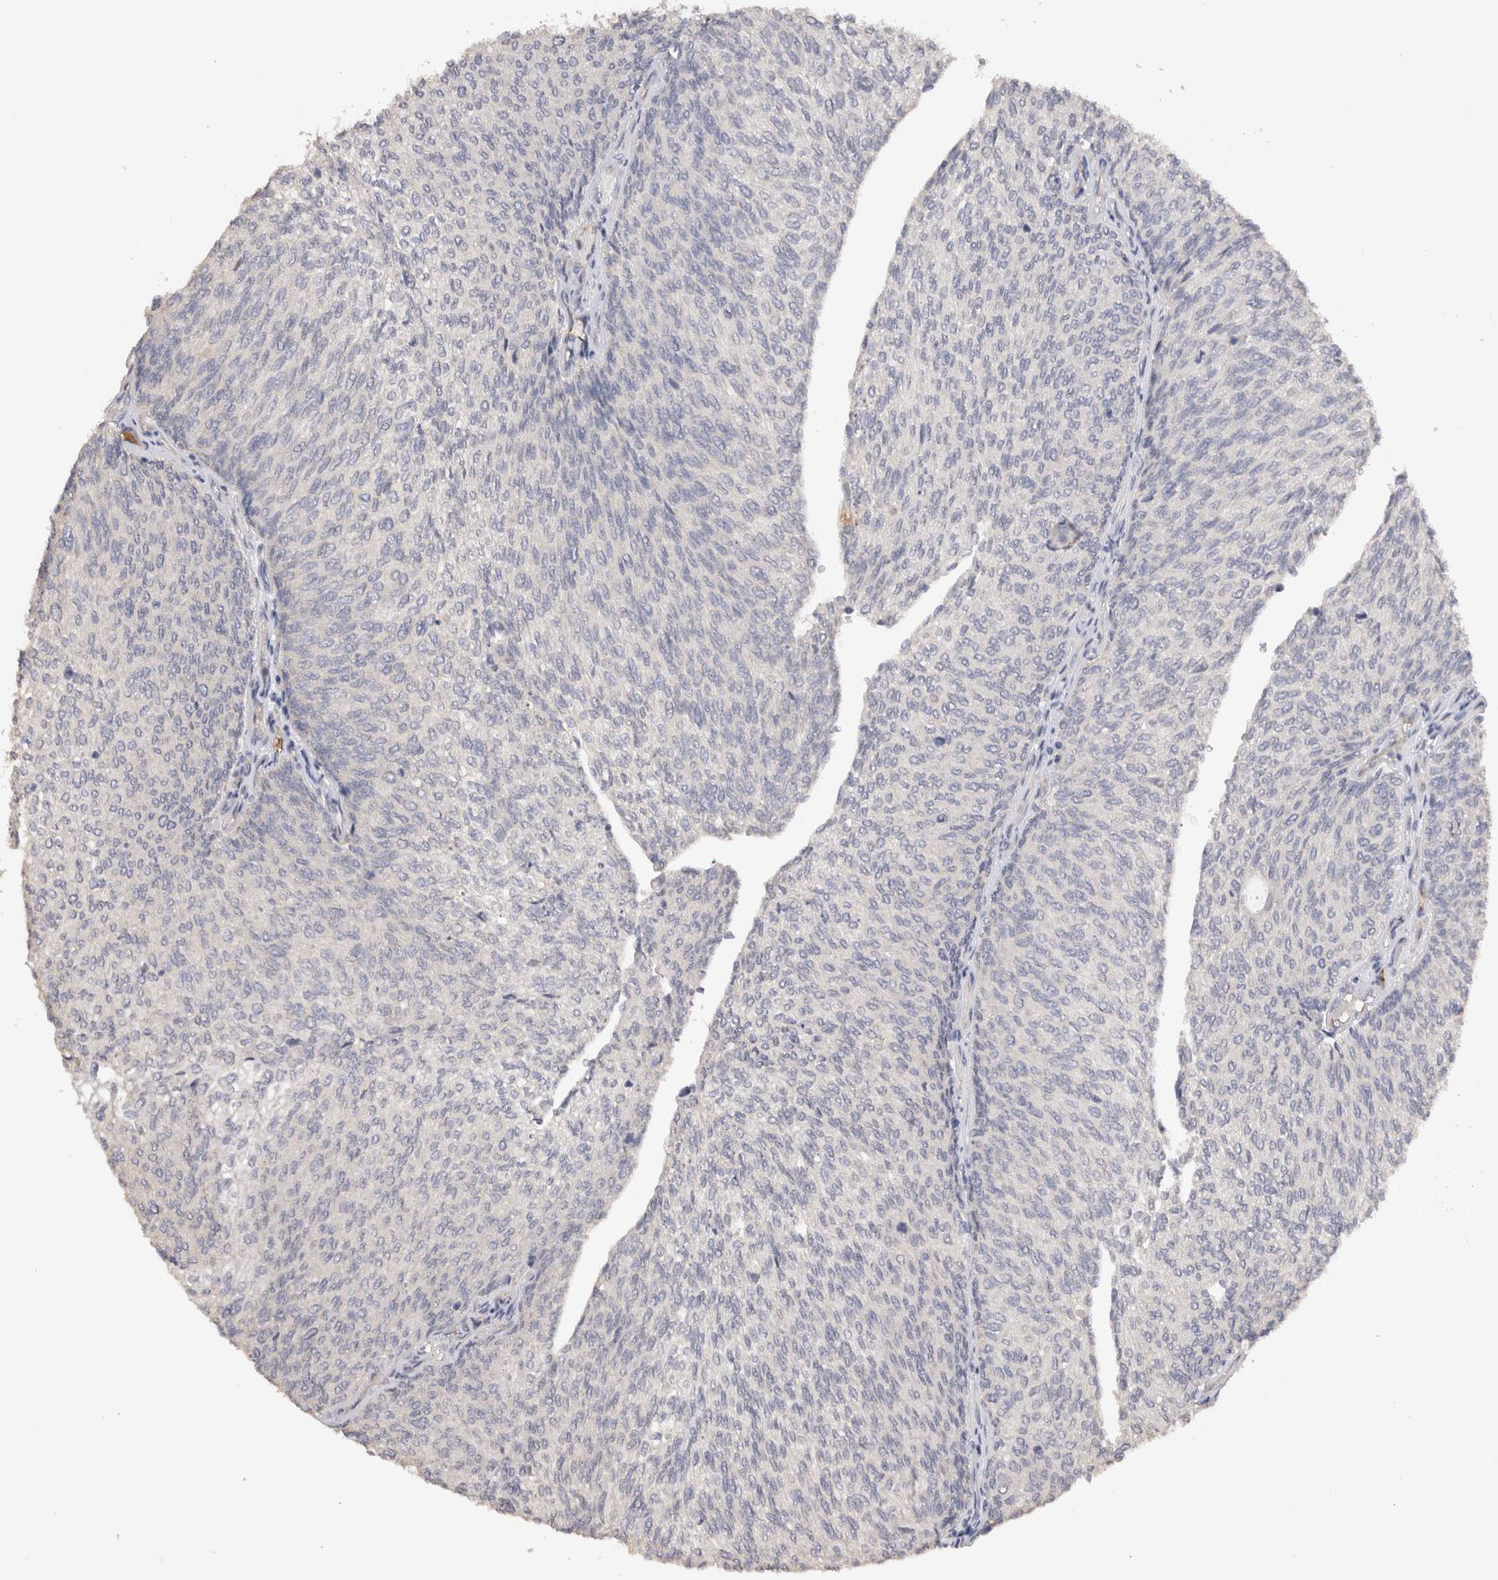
{"staining": {"intensity": "negative", "quantity": "none", "location": "none"}, "tissue": "urothelial cancer", "cell_type": "Tumor cells", "image_type": "cancer", "snomed": [{"axis": "morphology", "description": "Urothelial carcinoma, Low grade"}, {"axis": "topography", "description": "Urinary bladder"}], "caption": "The image displays no staining of tumor cells in urothelial carcinoma (low-grade).", "gene": "CRYBG1", "patient": {"sex": "female", "age": 79}}